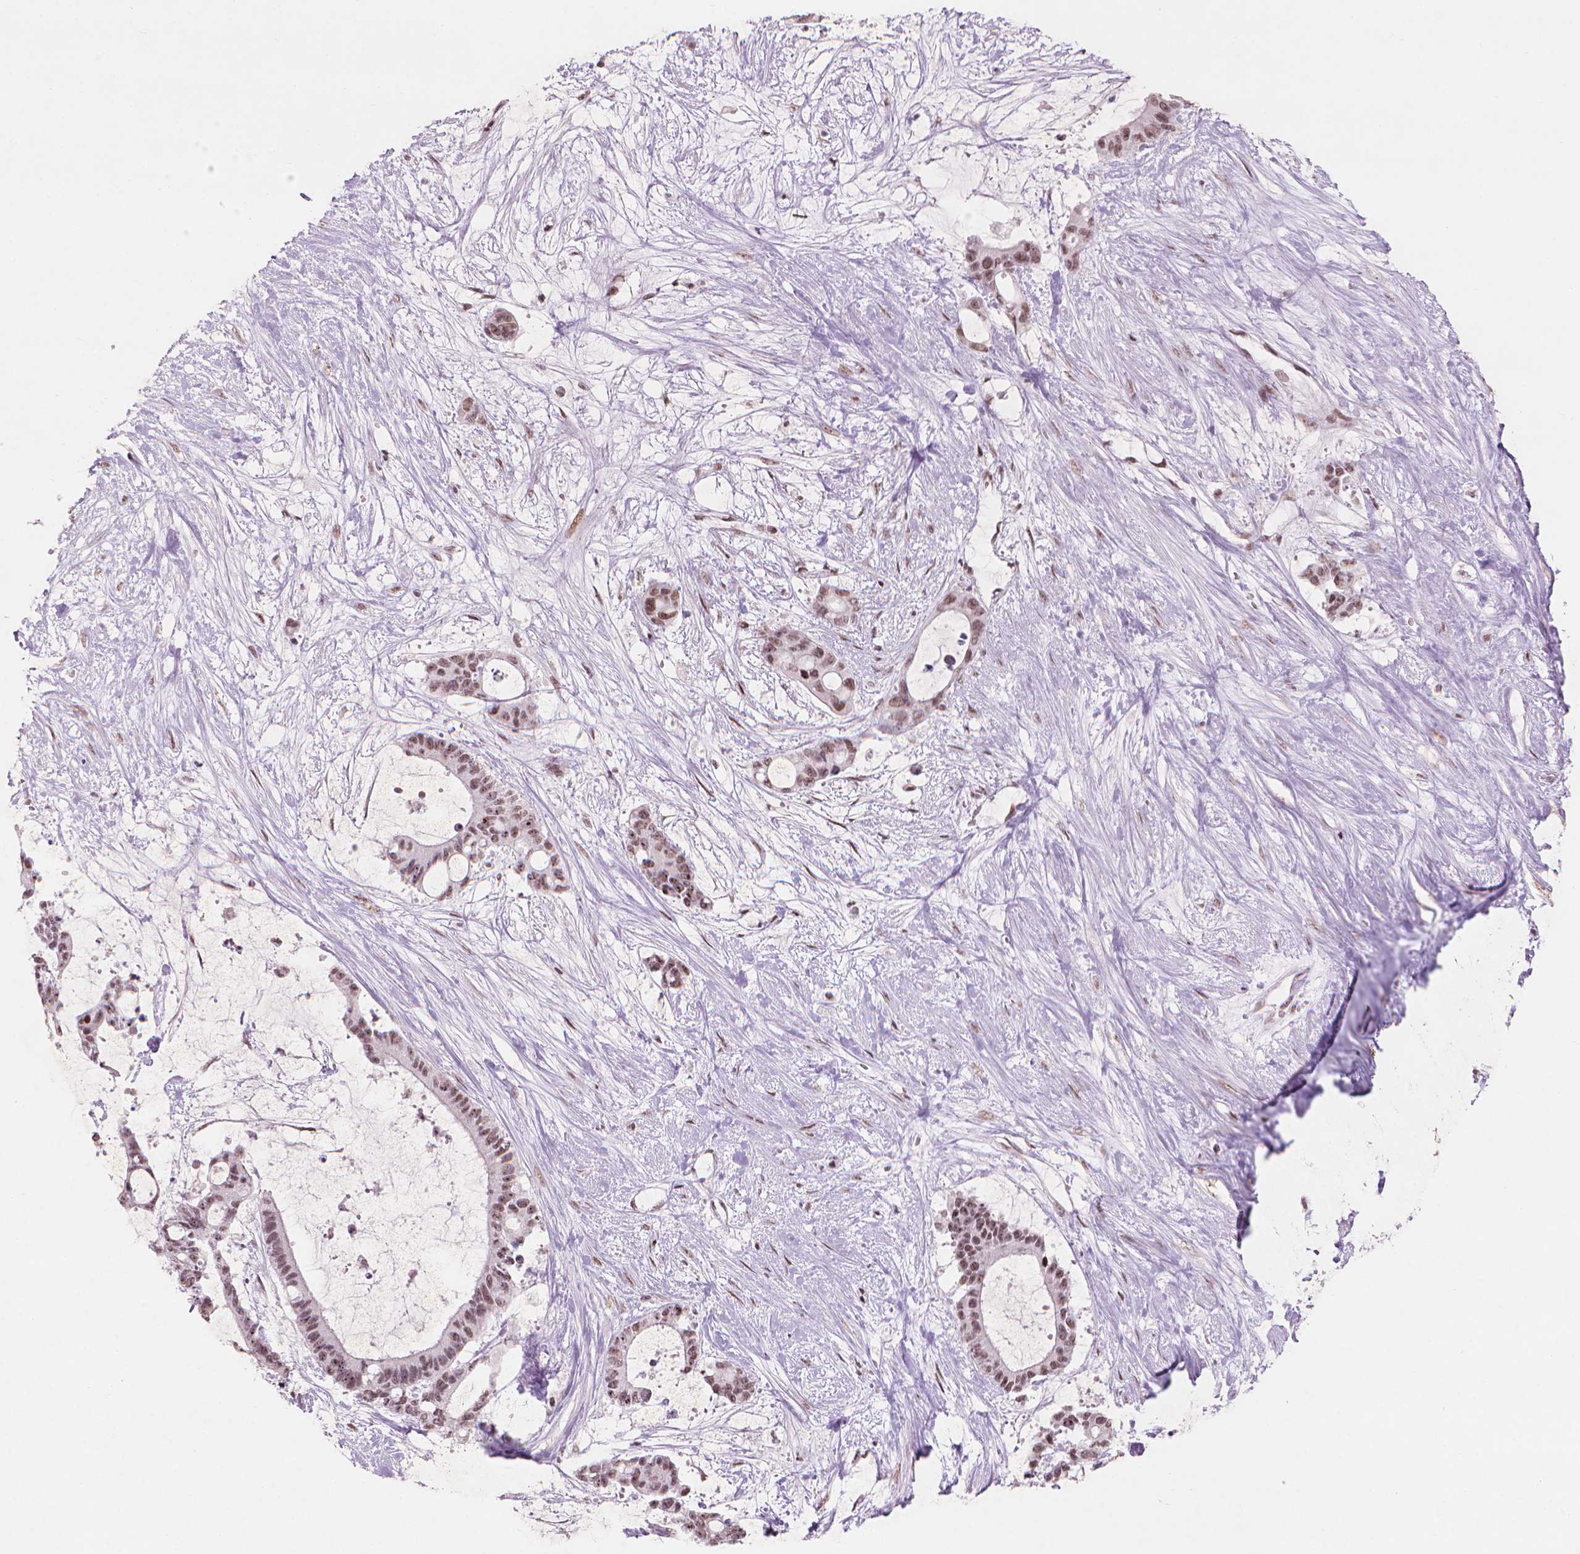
{"staining": {"intensity": "moderate", "quantity": ">75%", "location": "nuclear"}, "tissue": "liver cancer", "cell_type": "Tumor cells", "image_type": "cancer", "snomed": [{"axis": "morphology", "description": "Normal tissue, NOS"}, {"axis": "morphology", "description": "Cholangiocarcinoma"}, {"axis": "topography", "description": "Liver"}, {"axis": "topography", "description": "Peripheral nerve tissue"}], "caption": "A brown stain highlights moderate nuclear staining of a protein in liver cholangiocarcinoma tumor cells.", "gene": "HES7", "patient": {"sex": "female", "age": 73}}